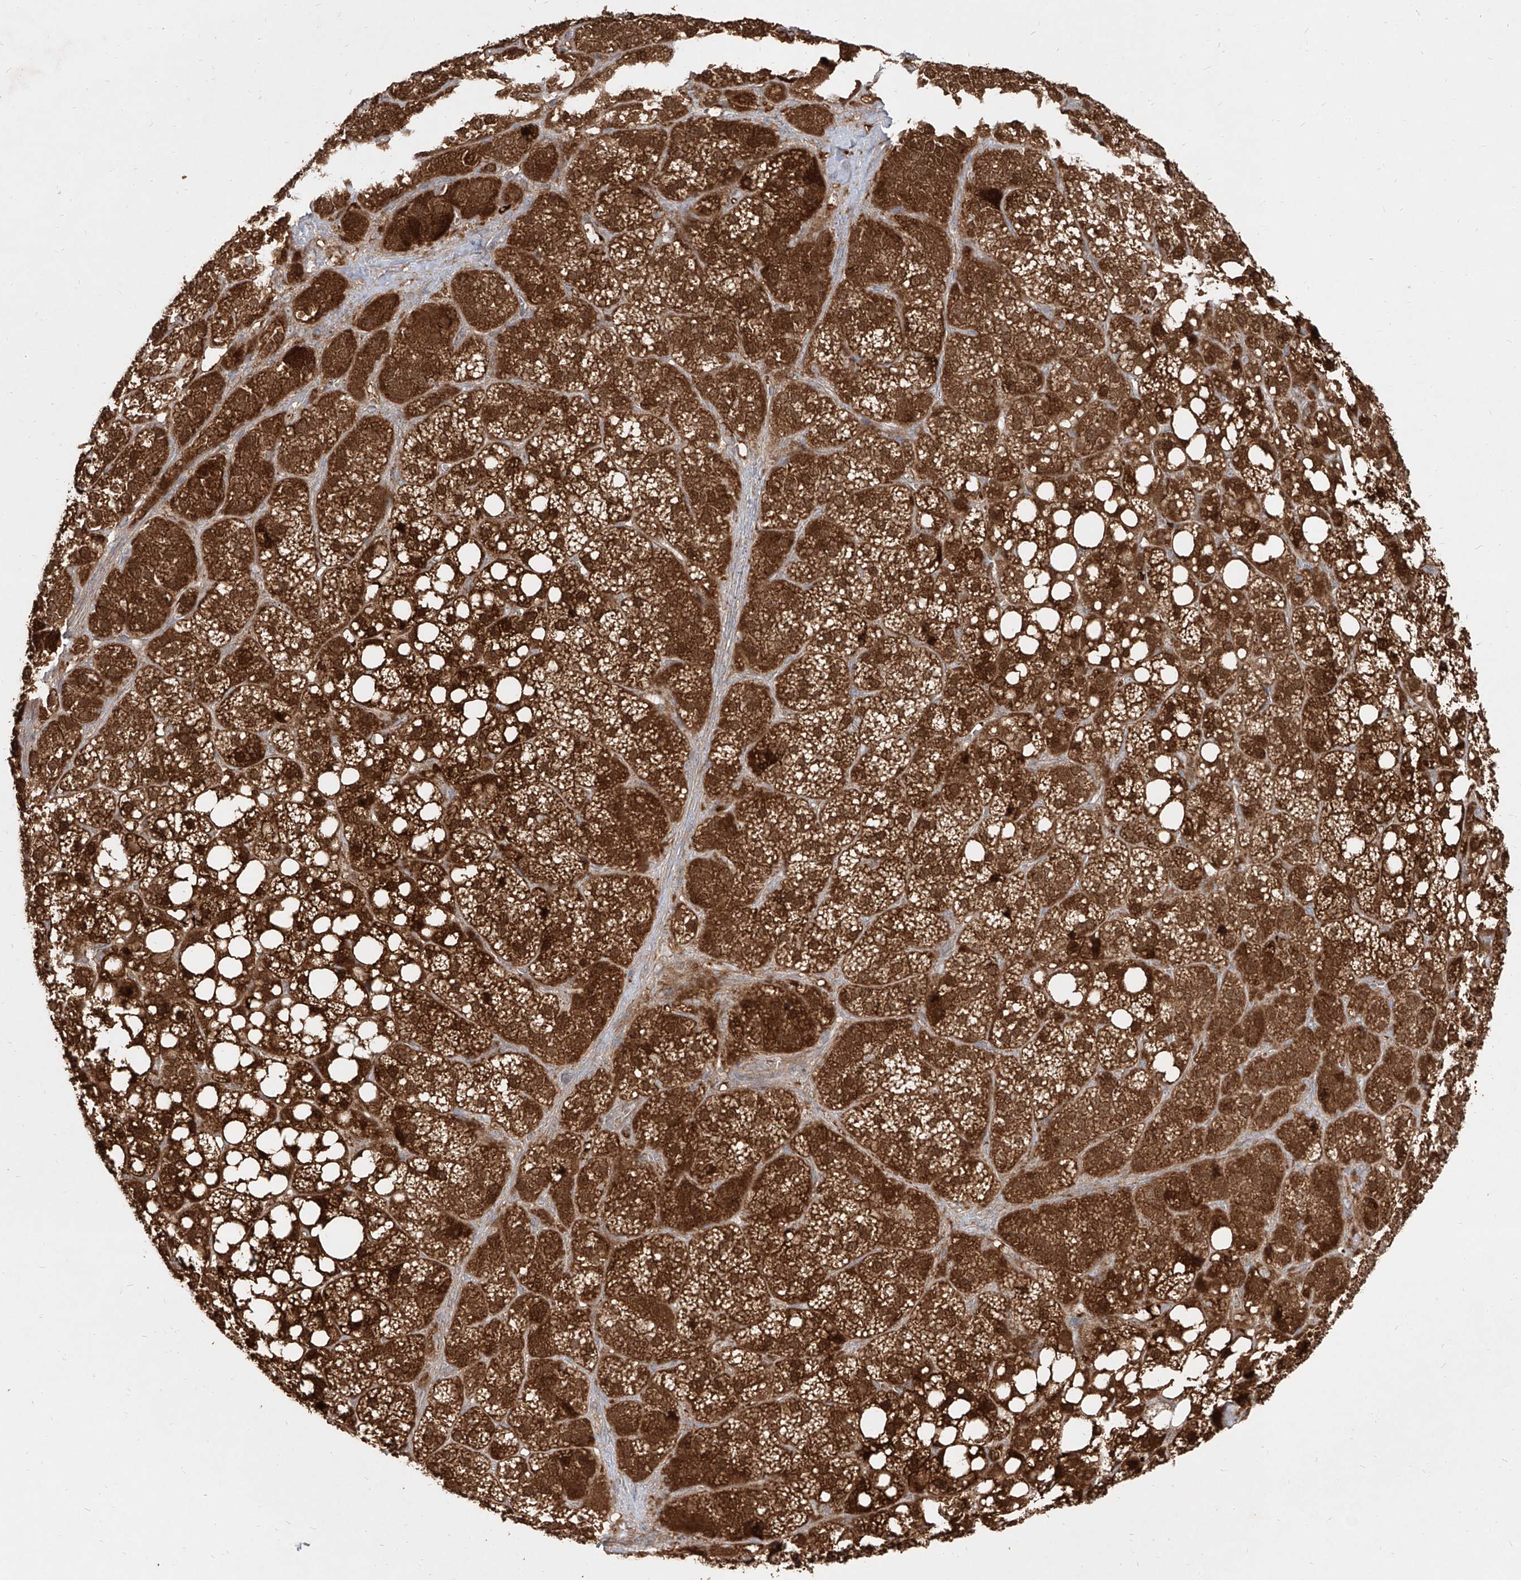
{"staining": {"intensity": "strong", "quantity": ">75%", "location": "cytoplasmic/membranous,nuclear"}, "tissue": "adrenal gland", "cell_type": "Glandular cells", "image_type": "normal", "snomed": [{"axis": "morphology", "description": "Normal tissue, NOS"}, {"axis": "topography", "description": "Adrenal gland"}], "caption": "A high amount of strong cytoplasmic/membranous,nuclear staining is present in approximately >75% of glandular cells in unremarkable adrenal gland.", "gene": "AIM2", "patient": {"sex": "female", "age": 59}}